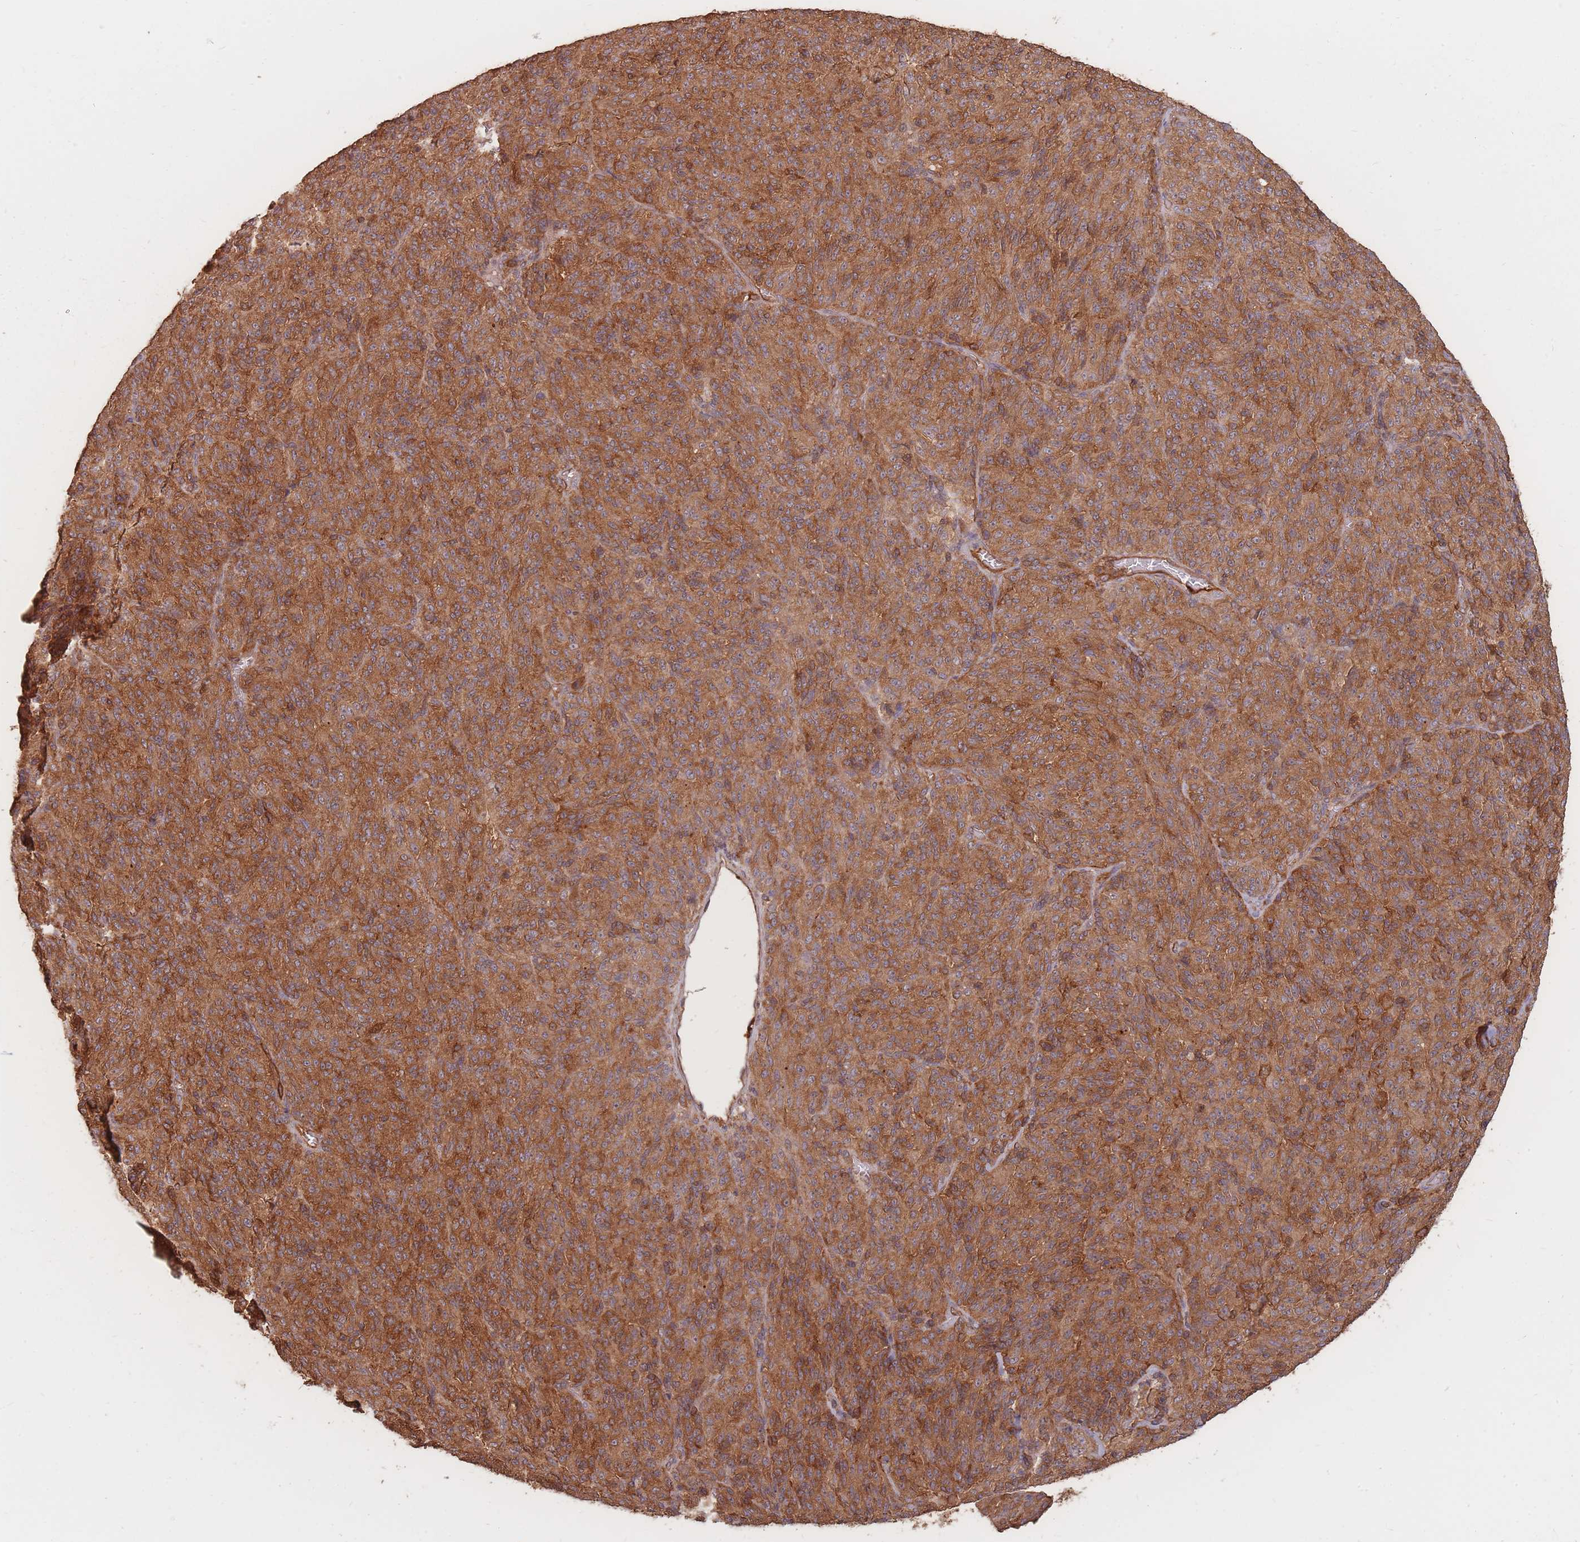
{"staining": {"intensity": "moderate", "quantity": ">75%", "location": "cytoplasmic/membranous"}, "tissue": "melanoma", "cell_type": "Tumor cells", "image_type": "cancer", "snomed": [{"axis": "morphology", "description": "Malignant melanoma, Metastatic site"}, {"axis": "topography", "description": "Brain"}], "caption": "A histopathology image of malignant melanoma (metastatic site) stained for a protein reveals moderate cytoplasmic/membranous brown staining in tumor cells.", "gene": "PLS3", "patient": {"sex": "female", "age": 56}}